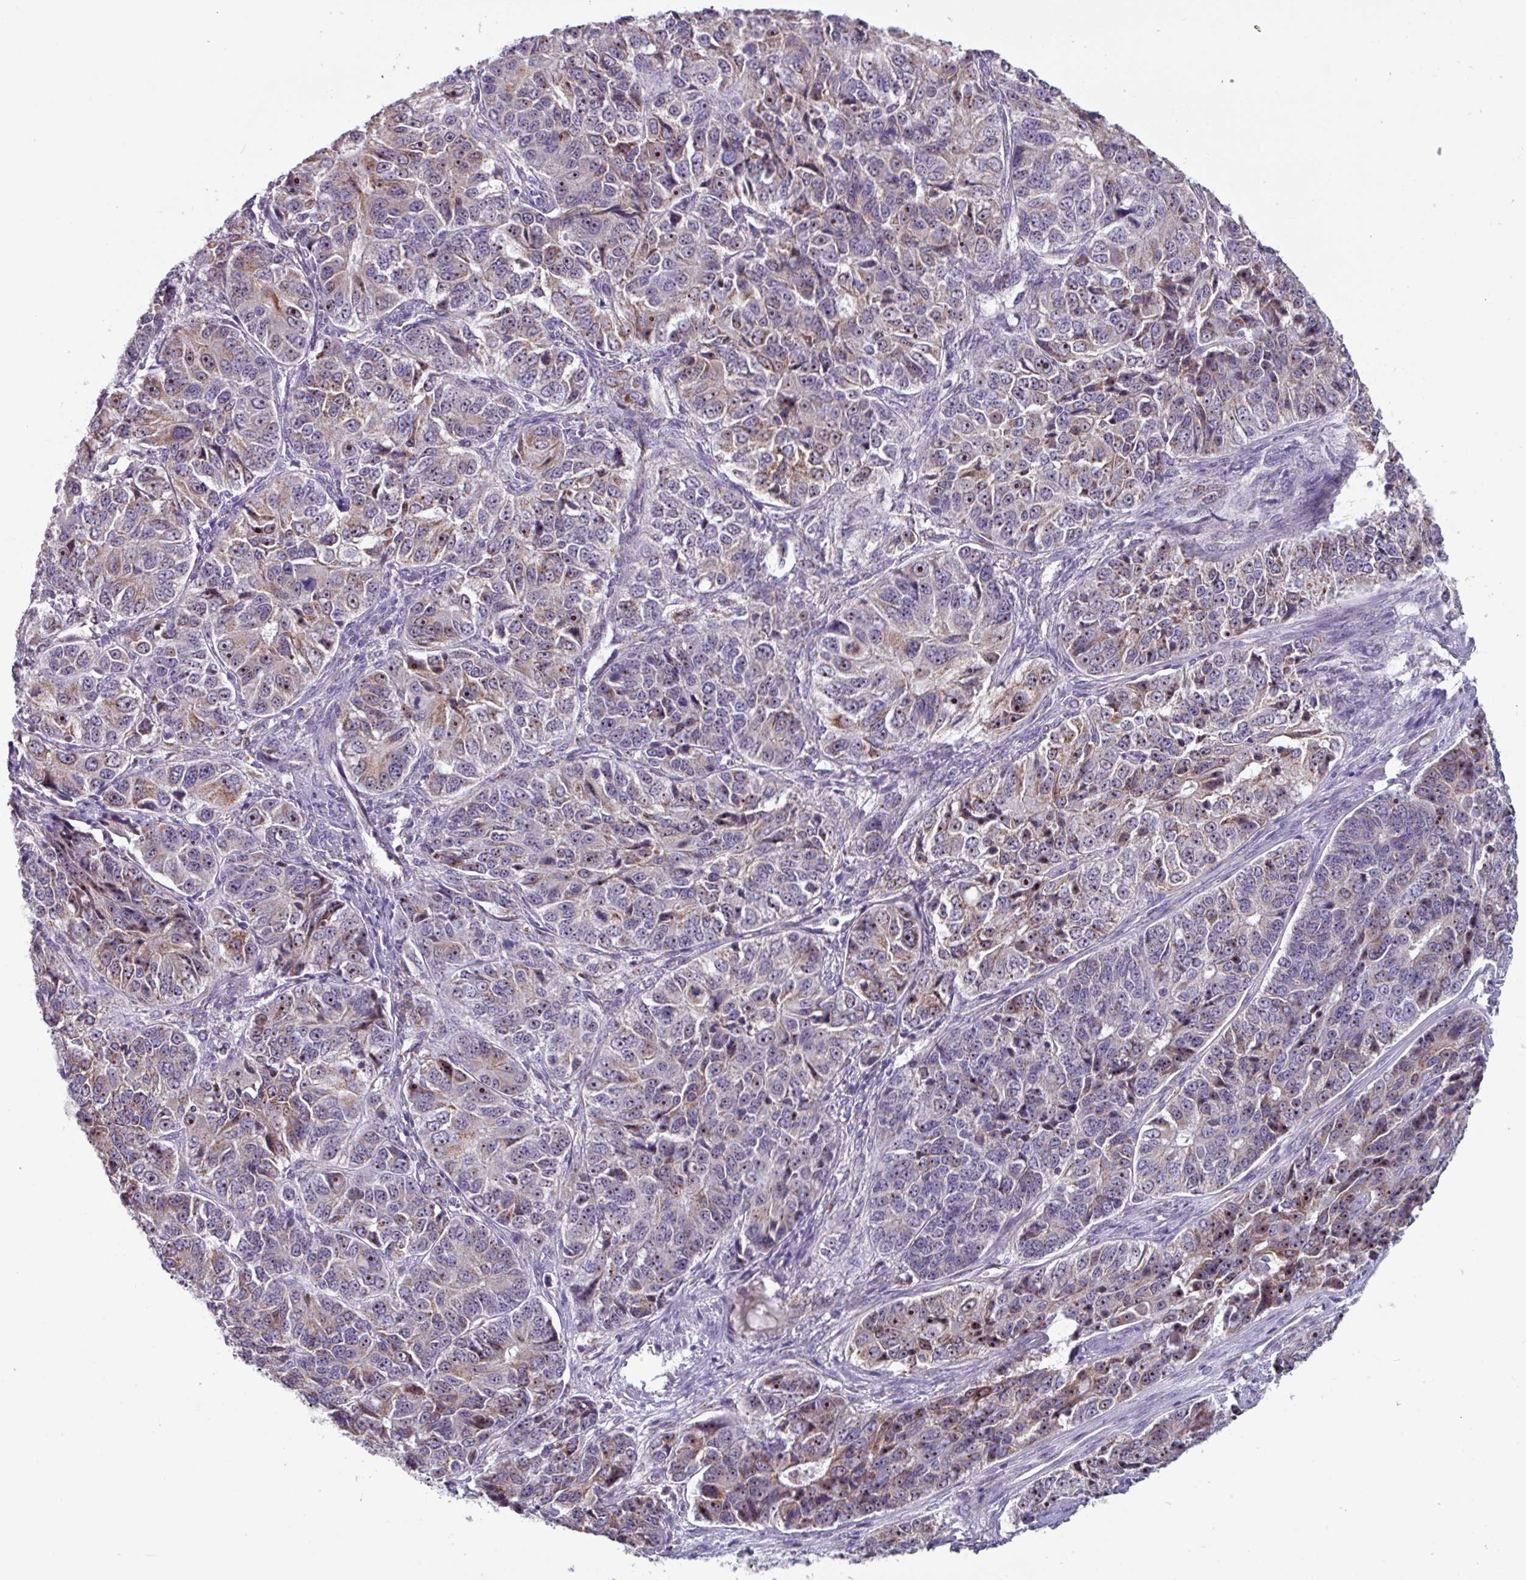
{"staining": {"intensity": "weak", "quantity": "25%-75%", "location": "cytoplasmic/membranous,nuclear"}, "tissue": "ovarian cancer", "cell_type": "Tumor cells", "image_type": "cancer", "snomed": [{"axis": "morphology", "description": "Carcinoma, endometroid"}, {"axis": "topography", "description": "Ovary"}], "caption": "IHC photomicrograph of neoplastic tissue: human ovarian cancer stained using immunohistochemistry demonstrates low levels of weak protein expression localized specifically in the cytoplasmic/membranous and nuclear of tumor cells, appearing as a cytoplasmic/membranous and nuclear brown color.", "gene": "MT-ND4", "patient": {"sex": "female", "age": 51}}